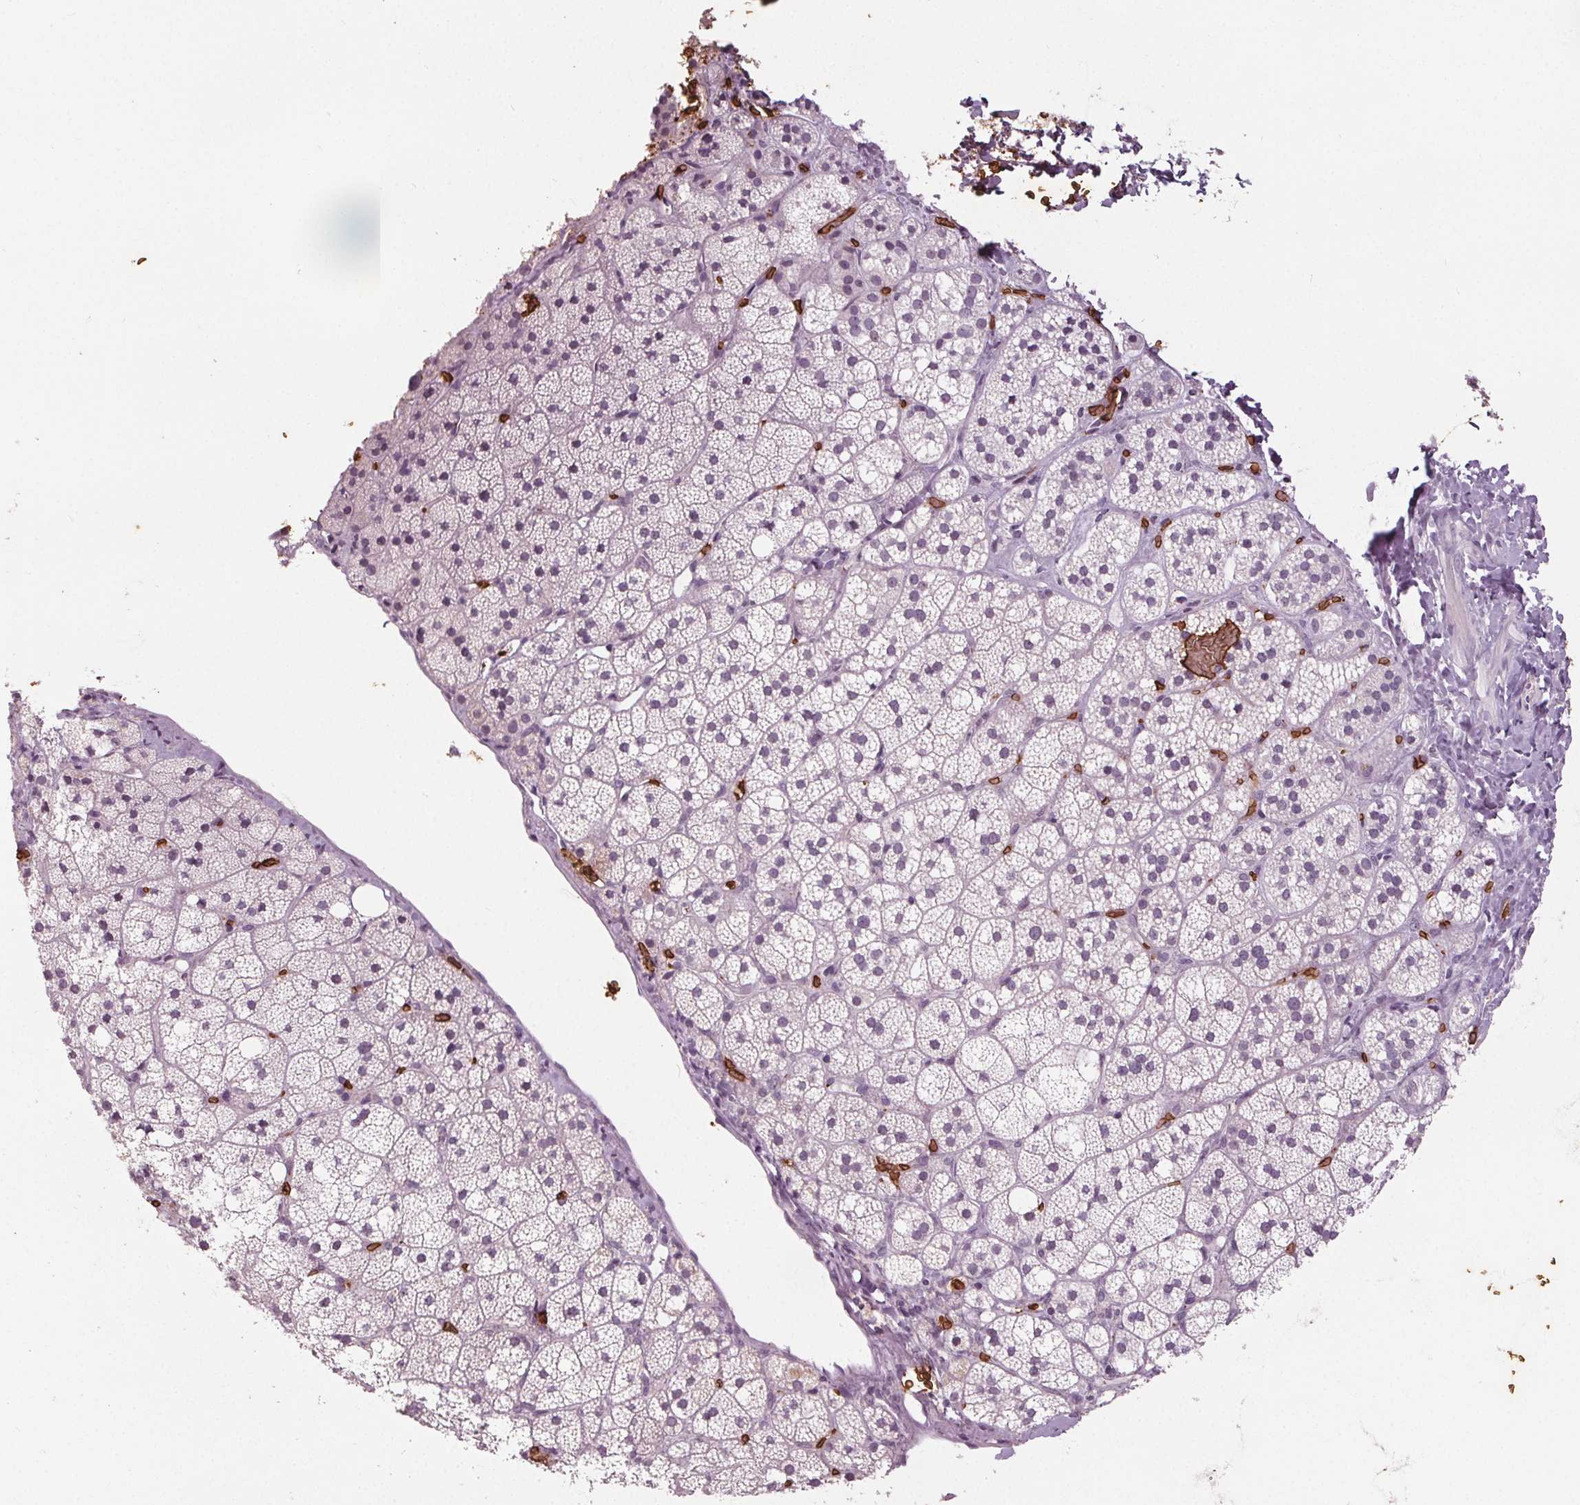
{"staining": {"intensity": "negative", "quantity": "none", "location": "none"}, "tissue": "adrenal gland", "cell_type": "Glandular cells", "image_type": "normal", "snomed": [{"axis": "morphology", "description": "Normal tissue, NOS"}, {"axis": "topography", "description": "Adrenal gland"}], "caption": "Glandular cells show no significant staining in benign adrenal gland. (DAB (3,3'-diaminobenzidine) immunohistochemistry visualized using brightfield microscopy, high magnification).", "gene": "SLC4A1", "patient": {"sex": "male", "age": 53}}